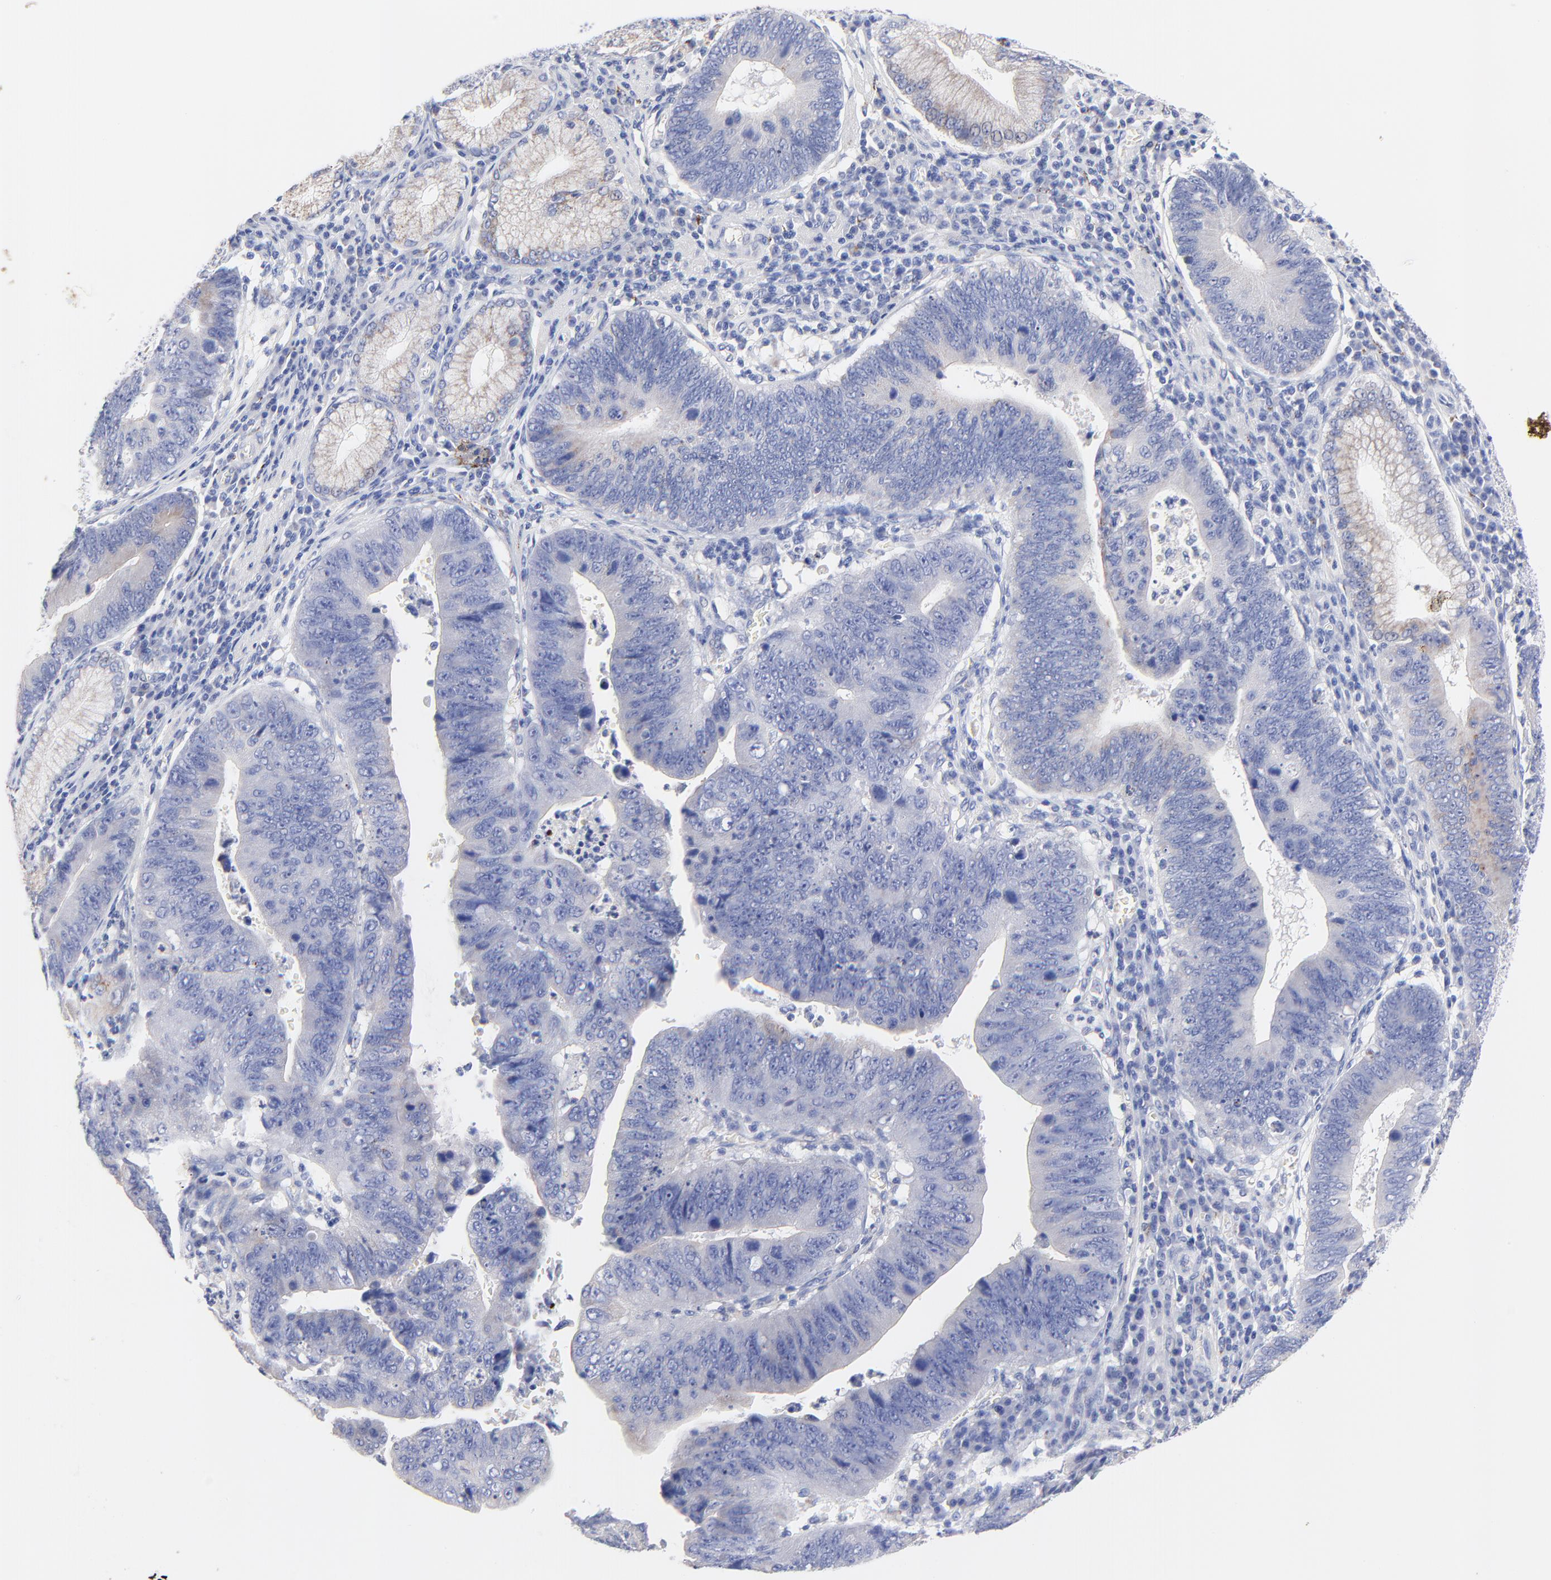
{"staining": {"intensity": "weak", "quantity": "<25%", "location": "cytoplasmic/membranous"}, "tissue": "stomach cancer", "cell_type": "Tumor cells", "image_type": "cancer", "snomed": [{"axis": "morphology", "description": "Adenocarcinoma, NOS"}, {"axis": "topography", "description": "Stomach"}], "caption": "Micrograph shows no protein expression in tumor cells of stomach cancer tissue.", "gene": "FBXO10", "patient": {"sex": "male", "age": 59}}